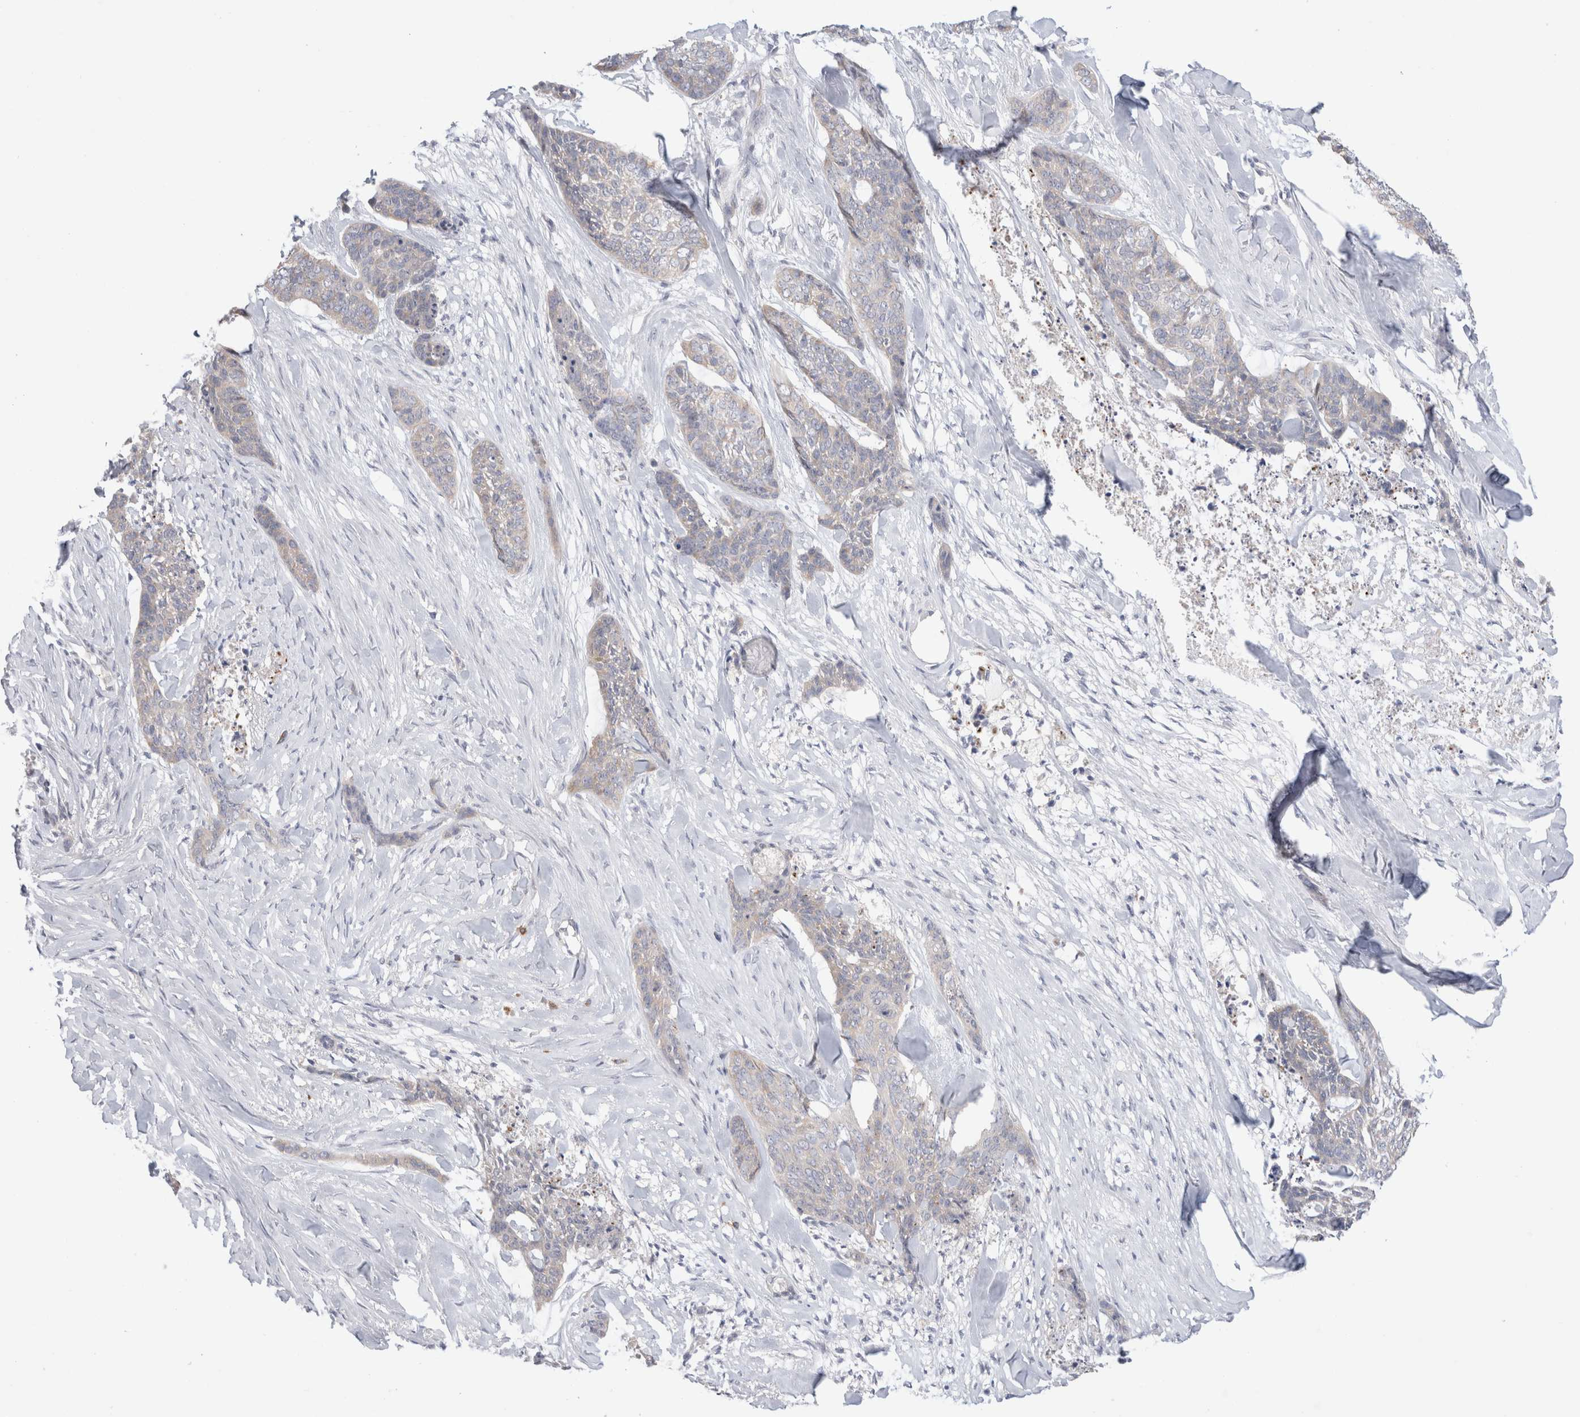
{"staining": {"intensity": "negative", "quantity": "none", "location": "none"}, "tissue": "skin cancer", "cell_type": "Tumor cells", "image_type": "cancer", "snomed": [{"axis": "morphology", "description": "Basal cell carcinoma"}, {"axis": "topography", "description": "Skin"}], "caption": "DAB immunohistochemical staining of skin cancer shows no significant staining in tumor cells.", "gene": "NDOR1", "patient": {"sex": "female", "age": 64}}